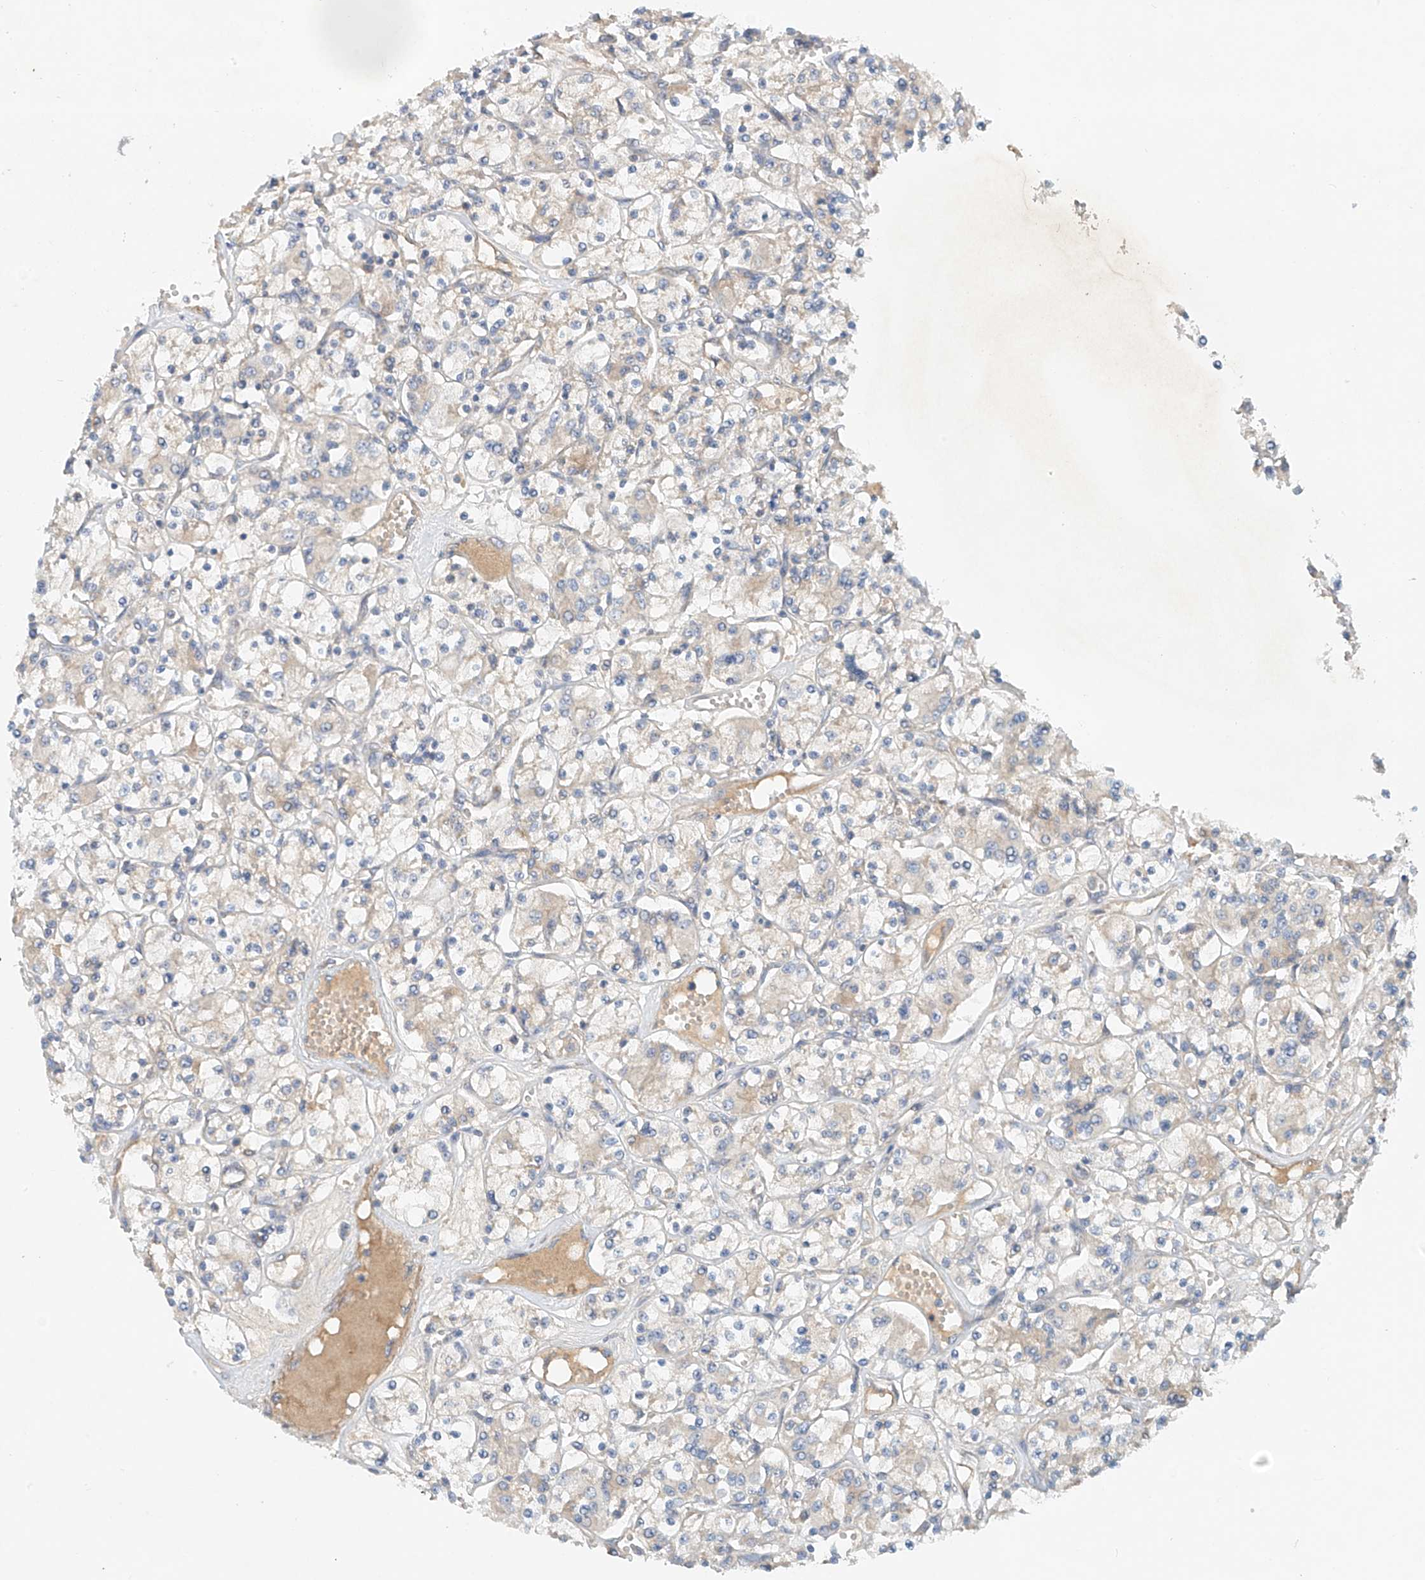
{"staining": {"intensity": "negative", "quantity": "none", "location": "none"}, "tissue": "renal cancer", "cell_type": "Tumor cells", "image_type": "cancer", "snomed": [{"axis": "morphology", "description": "Adenocarcinoma, NOS"}, {"axis": "topography", "description": "Kidney"}], "caption": "Tumor cells are negative for protein expression in human renal adenocarcinoma.", "gene": "LYRM9", "patient": {"sex": "female", "age": 59}}